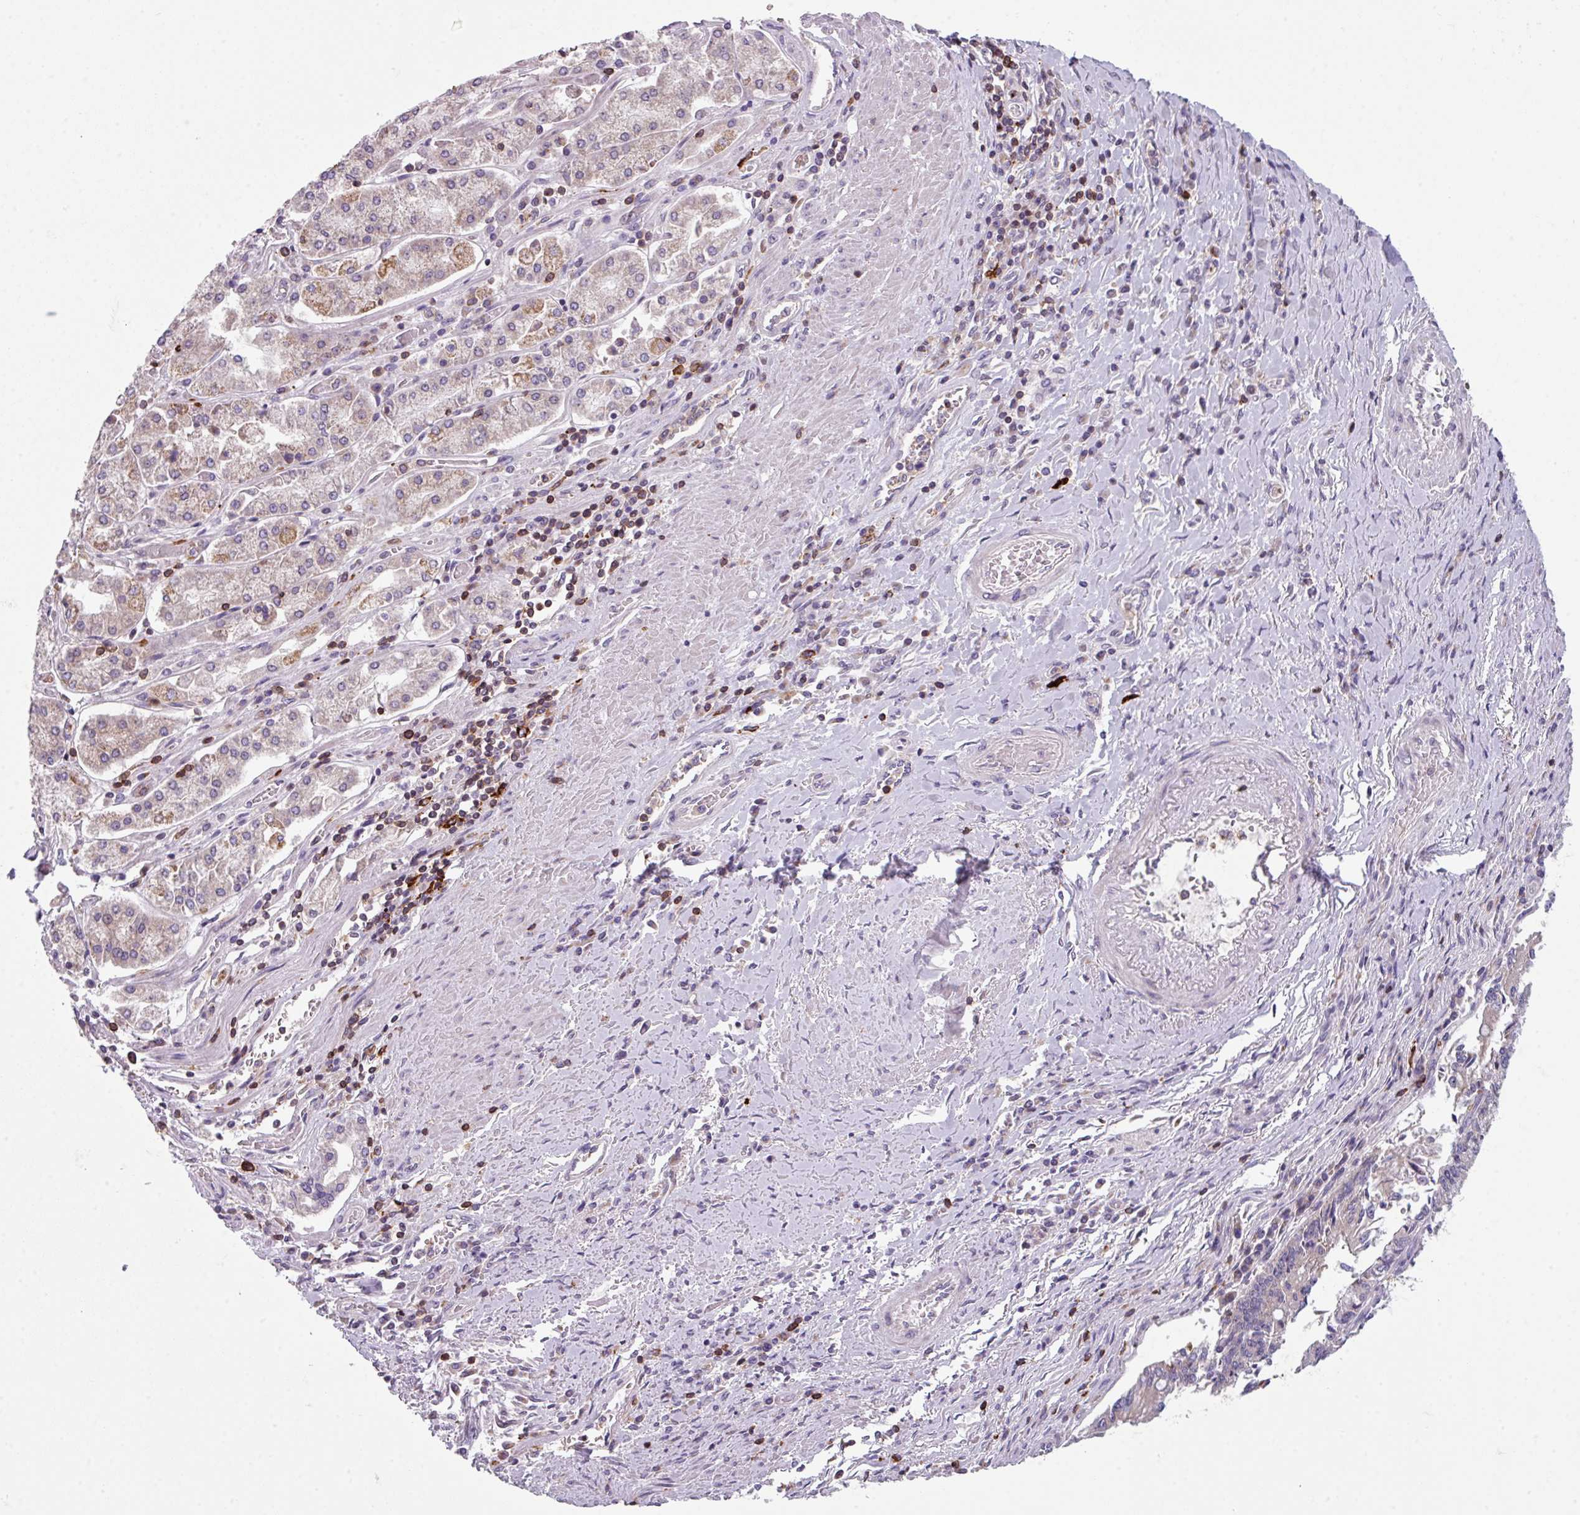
{"staining": {"intensity": "negative", "quantity": "none", "location": "none"}, "tissue": "pancreatic cancer", "cell_type": "Tumor cells", "image_type": "cancer", "snomed": [{"axis": "morphology", "description": "Adenocarcinoma, NOS"}, {"axis": "topography", "description": "Pancreas"}], "caption": "This is an immunohistochemistry image of pancreatic cancer (adenocarcinoma). There is no staining in tumor cells.", "gene": "NEDD9", "patient": {"sex": "female", "age": 50}}